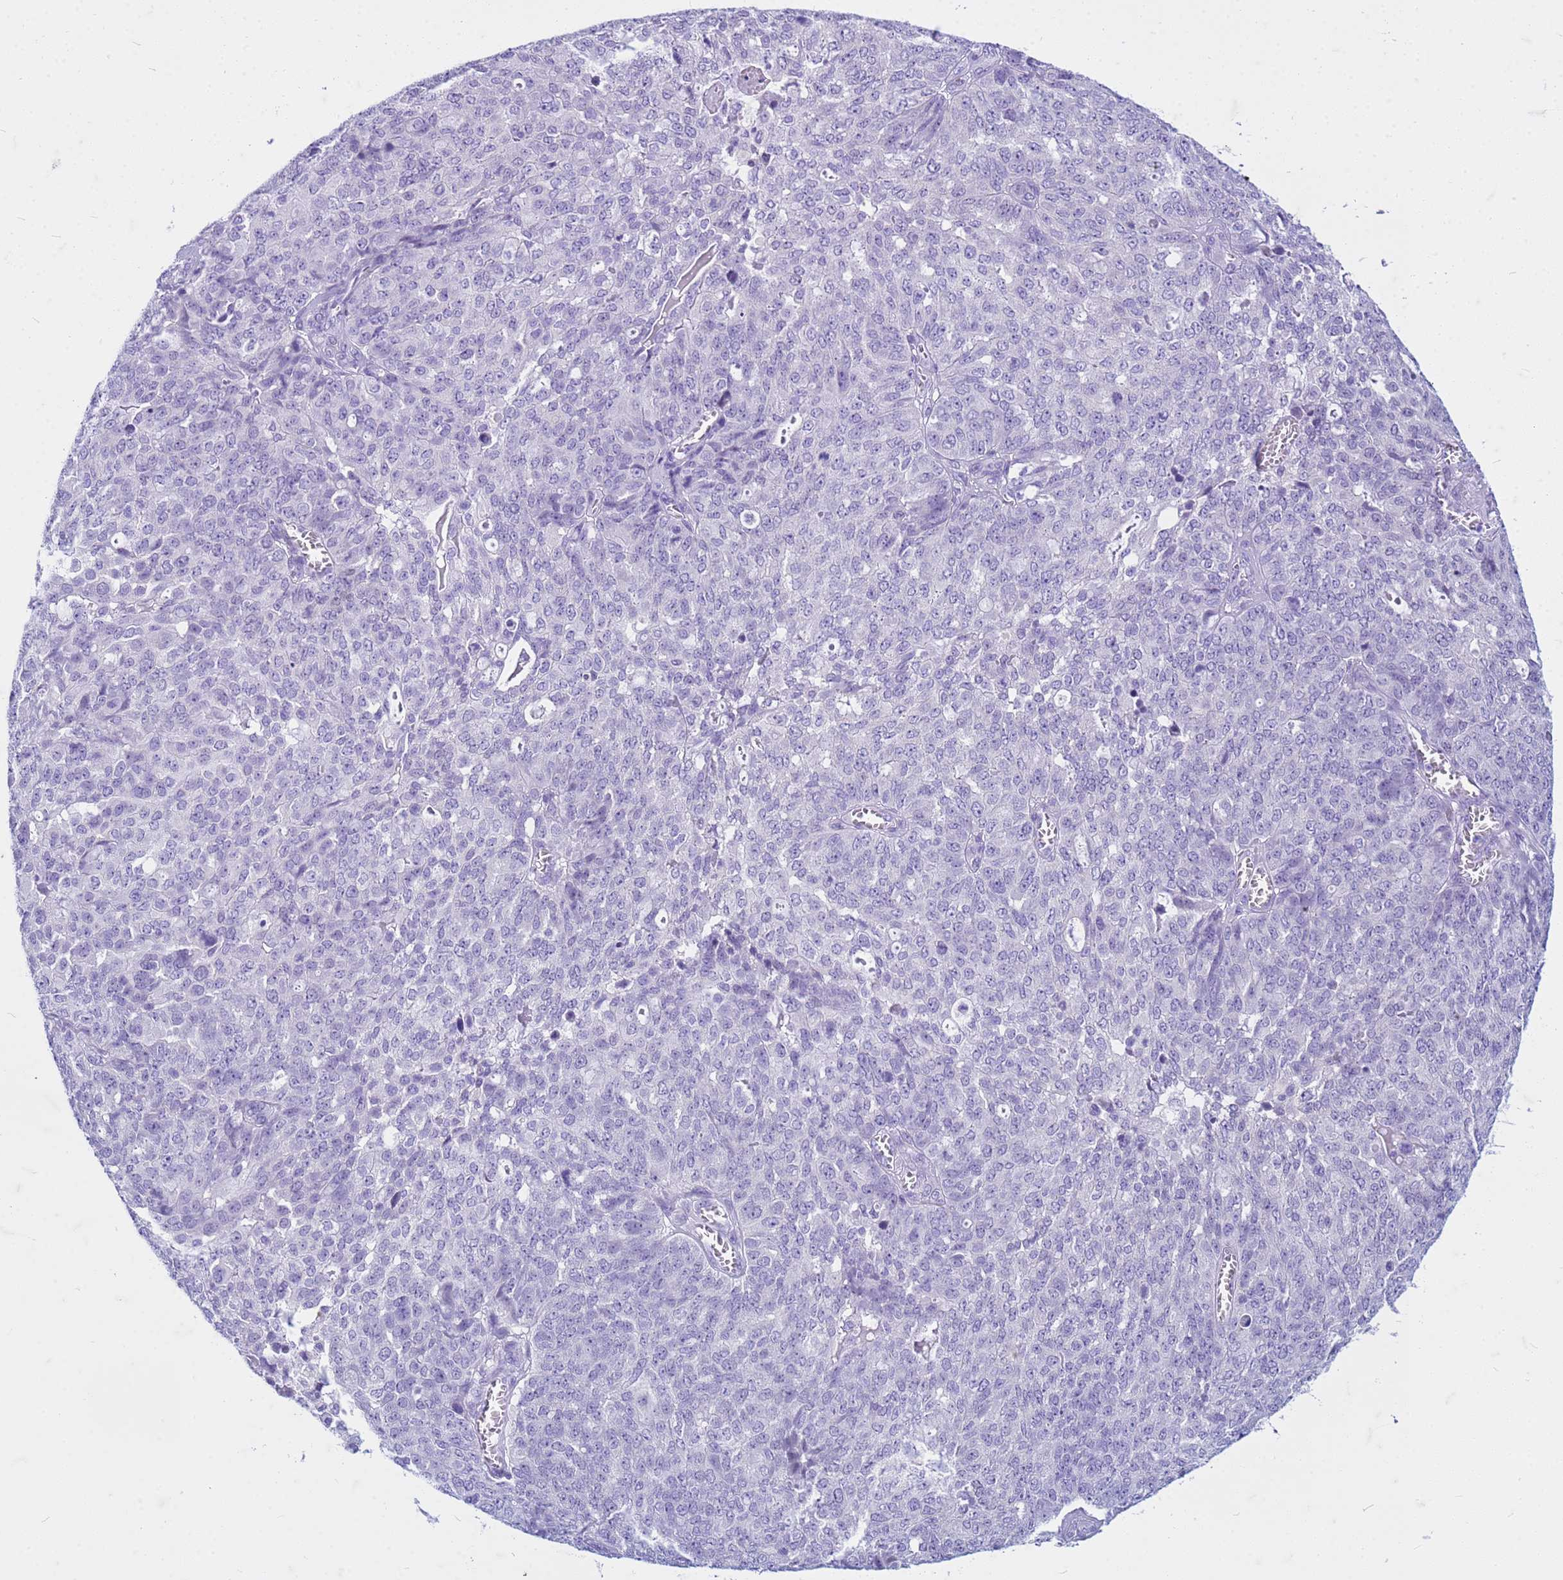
{"staining": {"intensity": "negative", "quantity": "none", "location": "none"}, "tissue": "ovarian cancer", "cell_type": "Tumor cells", "image_type": "cancer", "snomed": [{"axis": "morphology", "description": "Cystadenocarcinoma, serous, NOS"}, {"axis": "topography", "description": "Soft tissue"}, {"axis": "topography", "description": "Ovary"}], "caption": "A high-resolution image shows immunohistochemistry (IHC) staining of ovarian serous cystadenocarcinoma, which displays no significant staining in tumor cells.", "gene": "CFAP100", "patient": {"sex": "female", "age": 57}}